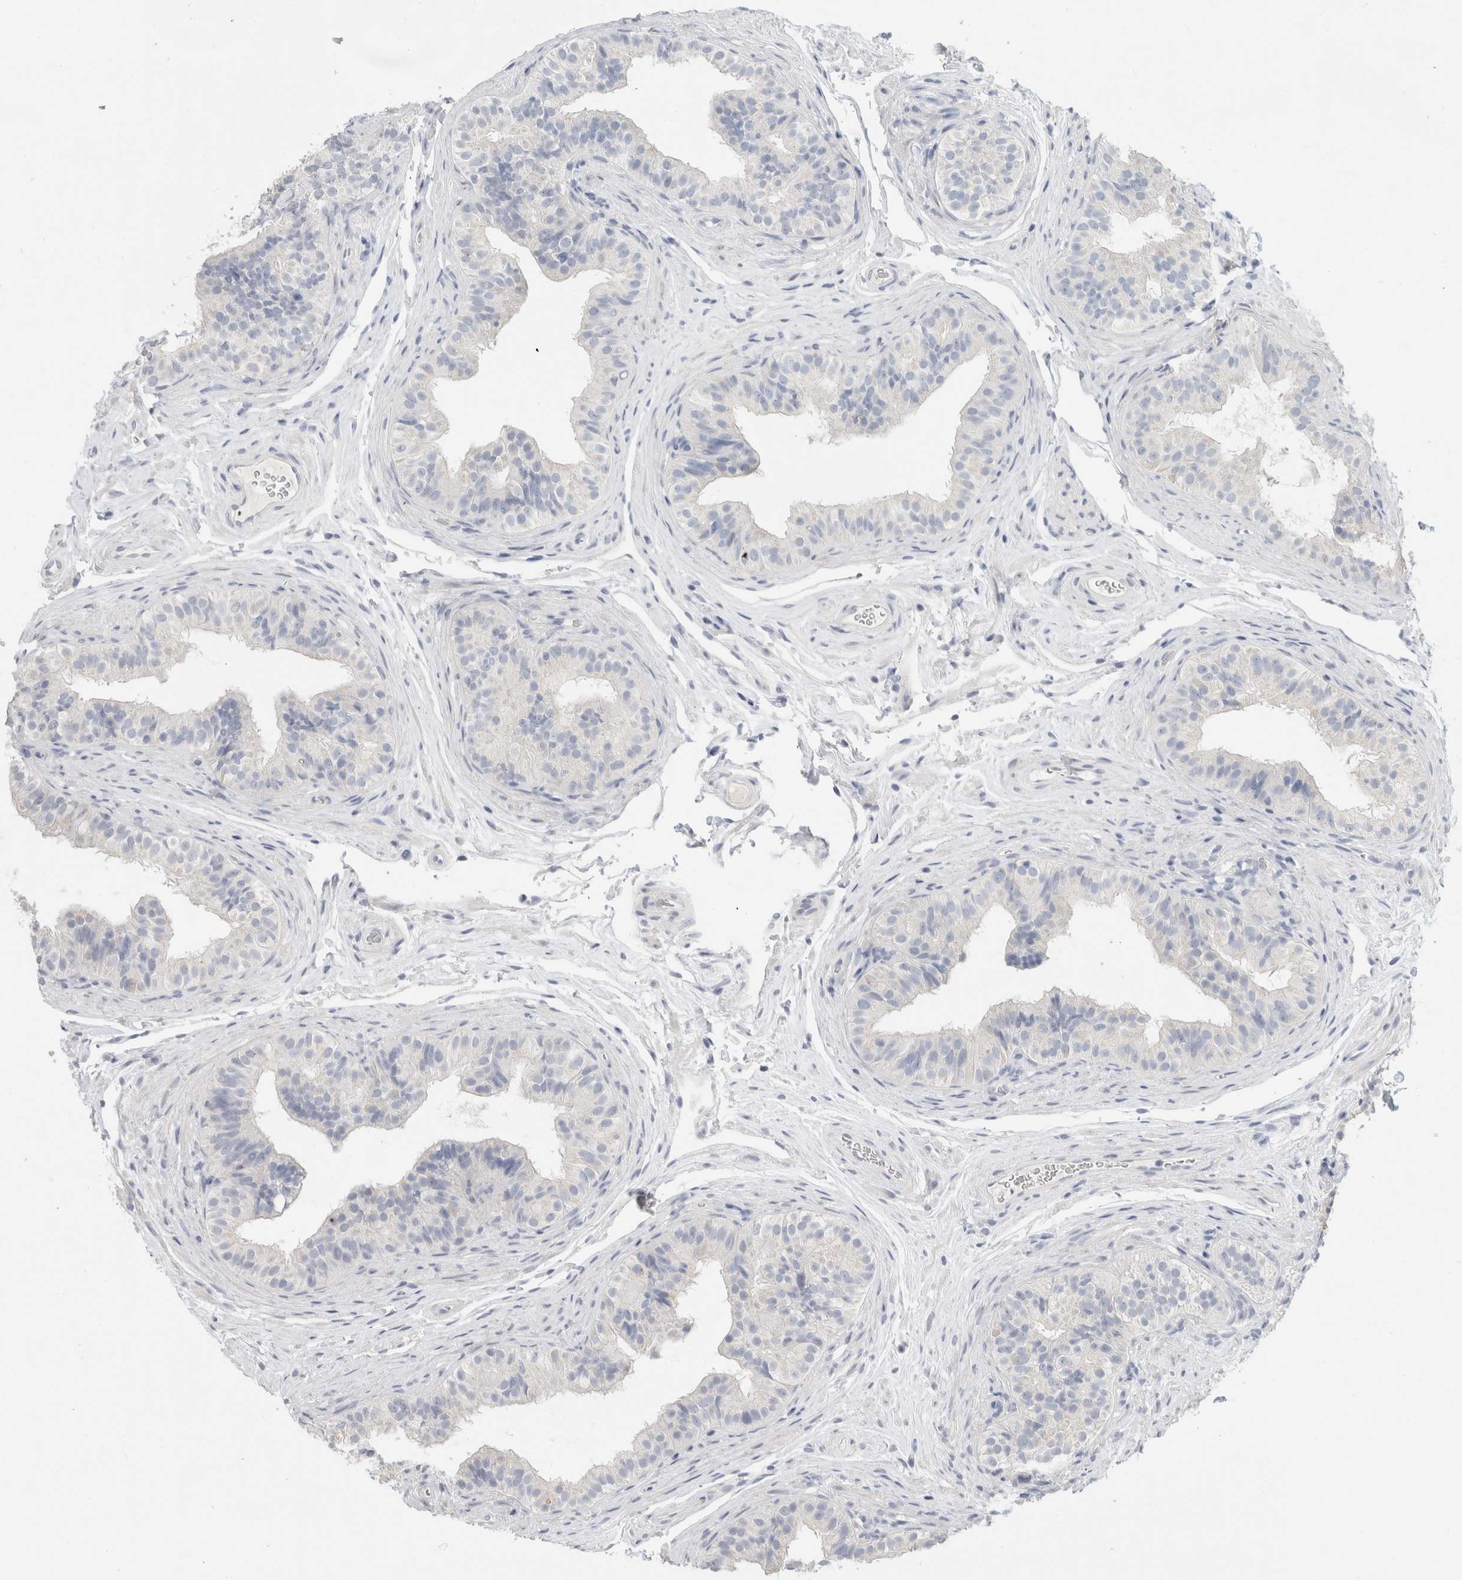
{"staining": {"intensity": "weak", "quantity": "<25%", "location": "cytoplasmic/membranous"}, "tissue": "epididymis", "cell_type": "Glandular cells", "image_type": "normal", "snomed": [{"axis": "morphology", "description": "Normal tissue, NOS"}, {"axis": "topography", "description": "Epididymis"}], "caption": "Protein analysis of benign epididymis exhibits no significant staining in glandular cells.", "gene": "BCAN", "patient": {"sex": "male", "age": 49}}